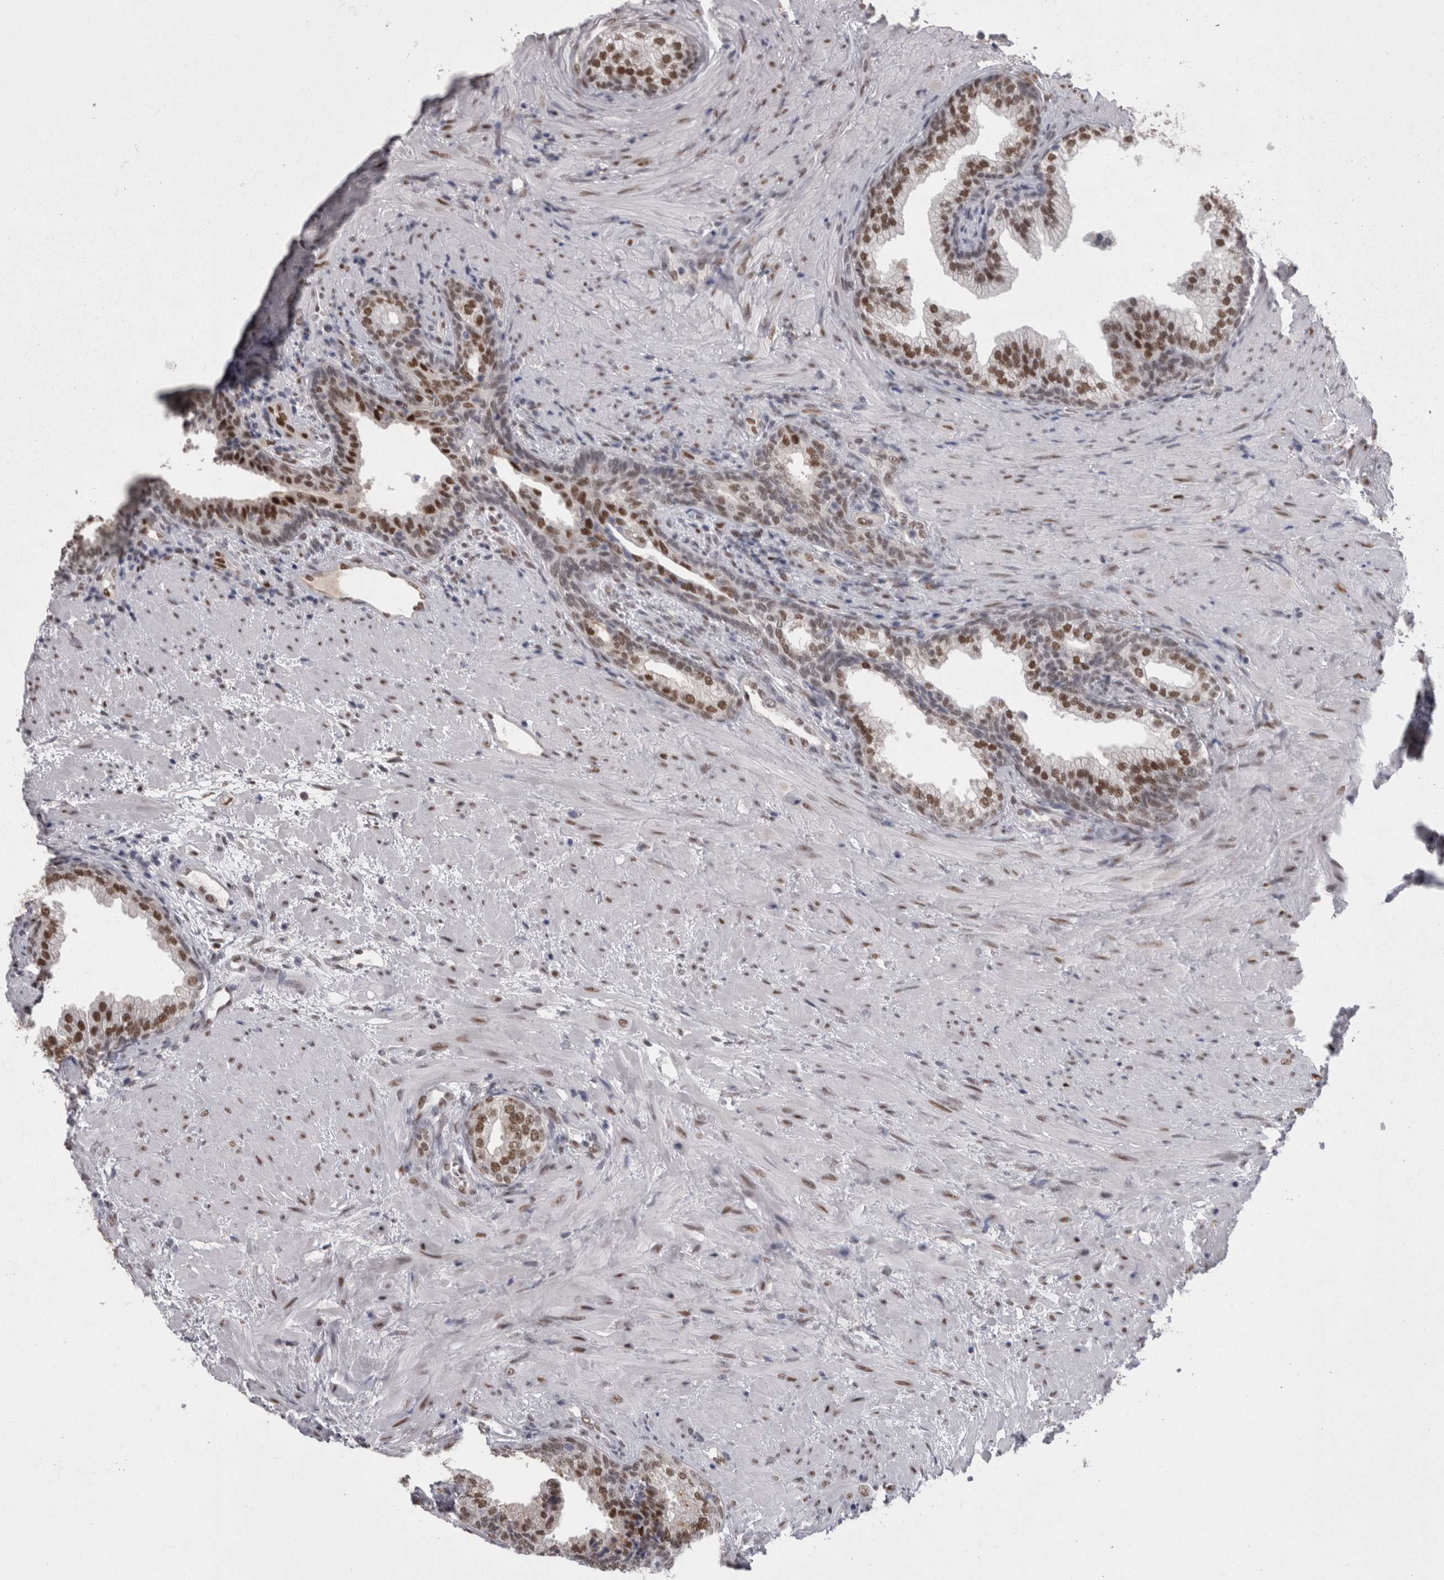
{"staining": {"intensity": "strong", "quantity": ">75%", "location": "nuclear"}, "tissue": "prostate", "cell_type": "Glandular cells", "image_type": "normal", "snomed": [{"axis": "morphology", "description": "Normal tissue, NOS"}, {"axis": "topography", "description": "Prostate"}], "caption": "An IHC image of unremarkable tissue is shown. Protein staining in brown shows strong nuclear positivity in prostate within glandular cells. Using DAB (3,3'-diaminobenzidine) (brown) and hematoxylin (blue) stains, captured at high magnification using brightfield microscopy.", "gene": "C1orf54", "patient": {"sex": "male", "age": 76}}